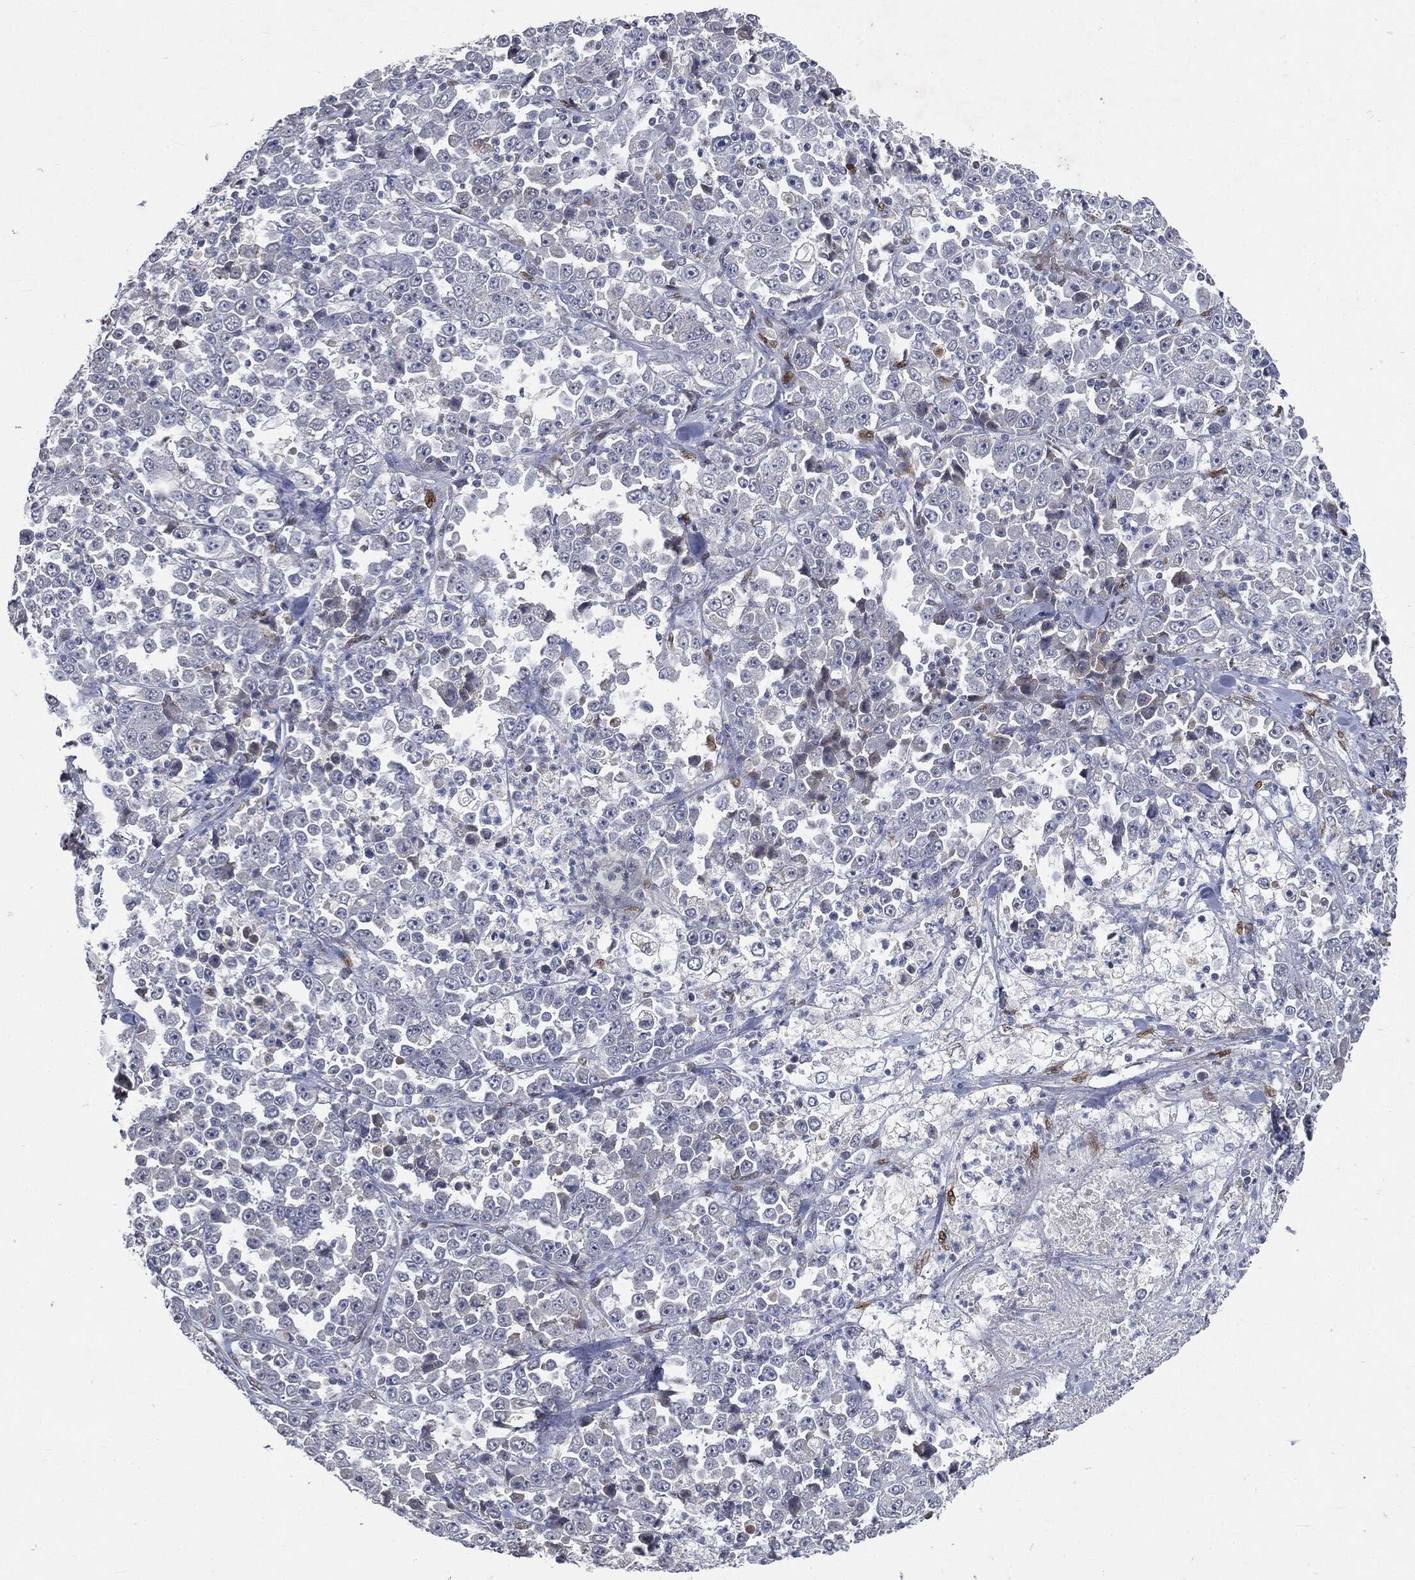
{"staining": {"intensity": "negative", "quantity": "none", "location": "none"}, "tissue": "stomach cancer", "cell_type": "Tumor cells", "image_type": "cancer", "snomed": [{"axis": "morphology", "description": "Normal tissue, NOS"}, {"axis": "morphology", "description": "Adenocarcinoma, NOS"}, {"axis": "topography", "description": "Stomach, upper"}, {"axis": "topography", "description": "Stomach"}], "caption": "Stomach adenocarcinoma stained for a protein using immunohistochemistry (IHC) demonstrates no positivity tumor cells.", "gene": "CASD1", "patient": {"sex": "male", "age": 59}}